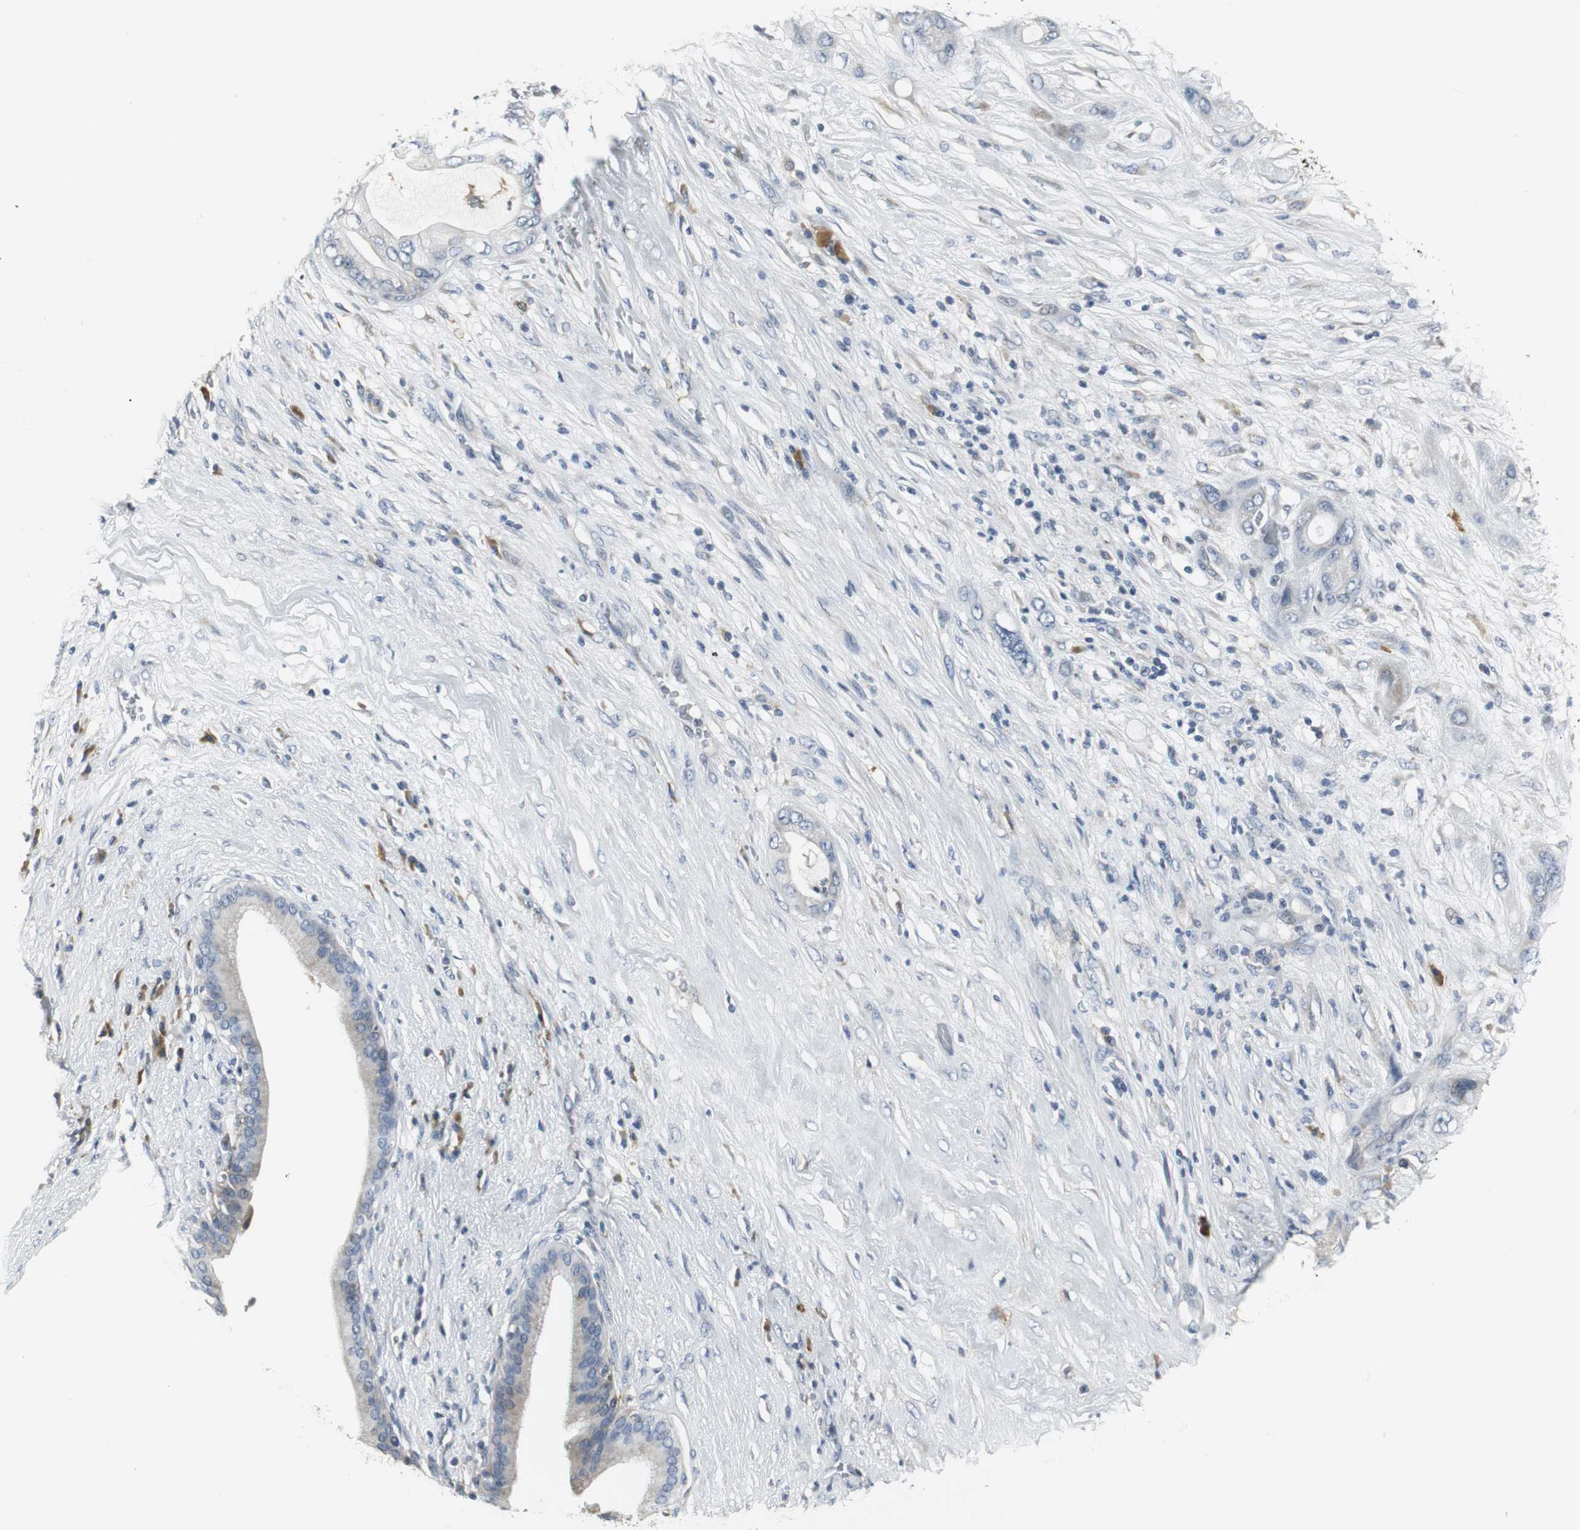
{"staining": {"intensity": "weak", "quantity": "25%-75%", "location": "cytoplasmic/membranous"}, "tissue": "pancreatic cancer", "cell_type": "Tumor cells", "image_type": "cancer", "snomed": [{"axis": "morphology", "description": "Adenocarcinoma, NOS"}, {"axis": "topography", "description": "Pancreas"}], "caption": "Protein staining of pancreatic cancer (adenocarcinoma) tissue displays weak cytoplasmic/membranous staining in about 25%-75% of tumor cells. The protein of interest is stained brown, and the nuclei are stained in blue (DAB (3,3'-diaminobenzidine) IHC with brightfield microscopy, high magnification).", "gene": "SLC2A5", "patient": {"sex": "female", "age": 59}}